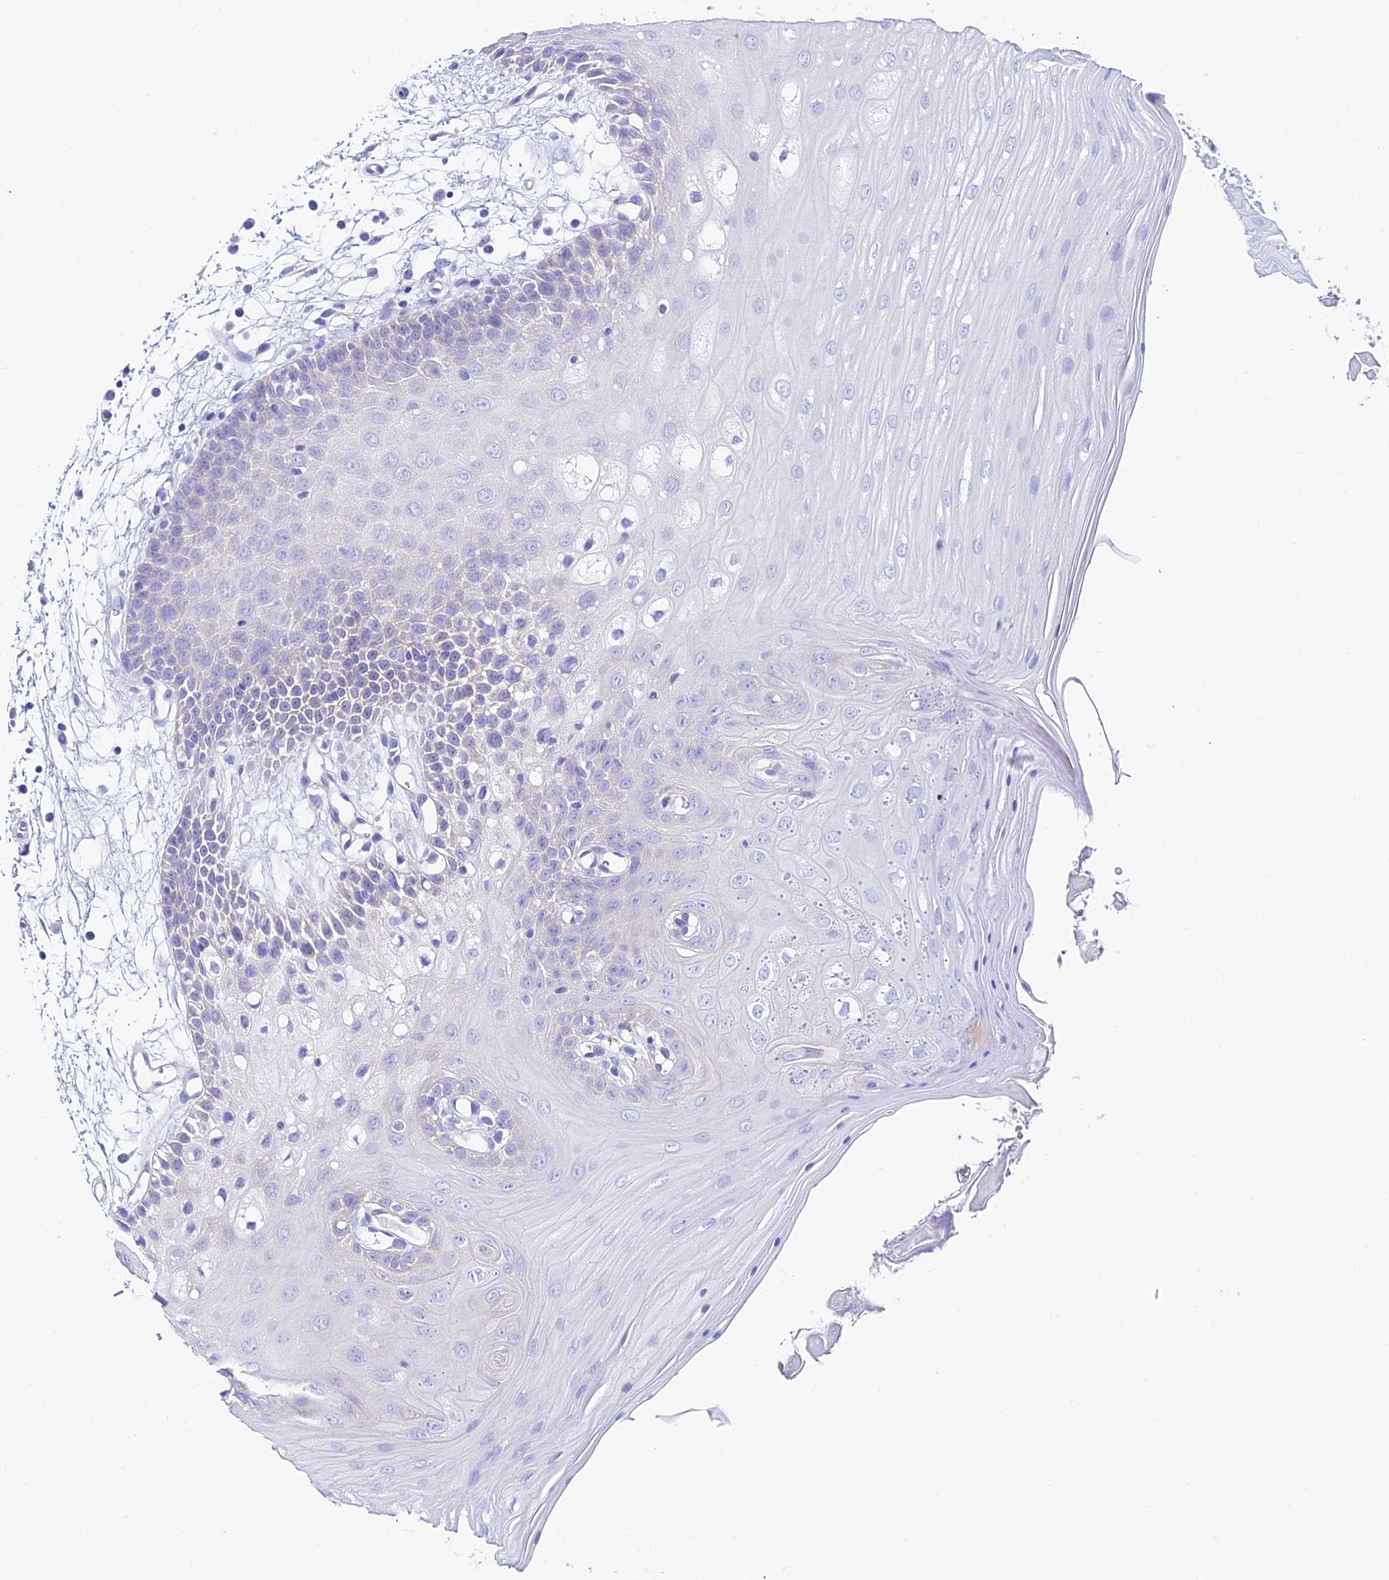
{"staining": {"intensity": "negative", "quantity": "none", "location": "none"}, "tissue": "oral mucosa", "cell_type": "Squamous epithelial cells", "image_type": "normal", "snomed": [{"axis": "morphology", "description": "Normal tissue, NOS"}, {"axis": "topography", "description": "Oral tissue"}, {"axis": "topography", "description": "Tounge, NOS"}], "caption": "Immunohistochemistry (IHC) image of normal oral mucosa: oral mucosa stained with DAB (3,3'-diaminobenzidine) shows no significant protein expression in squamous epithelial cells. (Stains: DAB immunohistochemistry (IHC) with hematoxylin counter stain, Microscopy: brightfield microscopy at high magnification).", "gene": "CFAP45", "patient": {"sex": "female", "age": 73}}